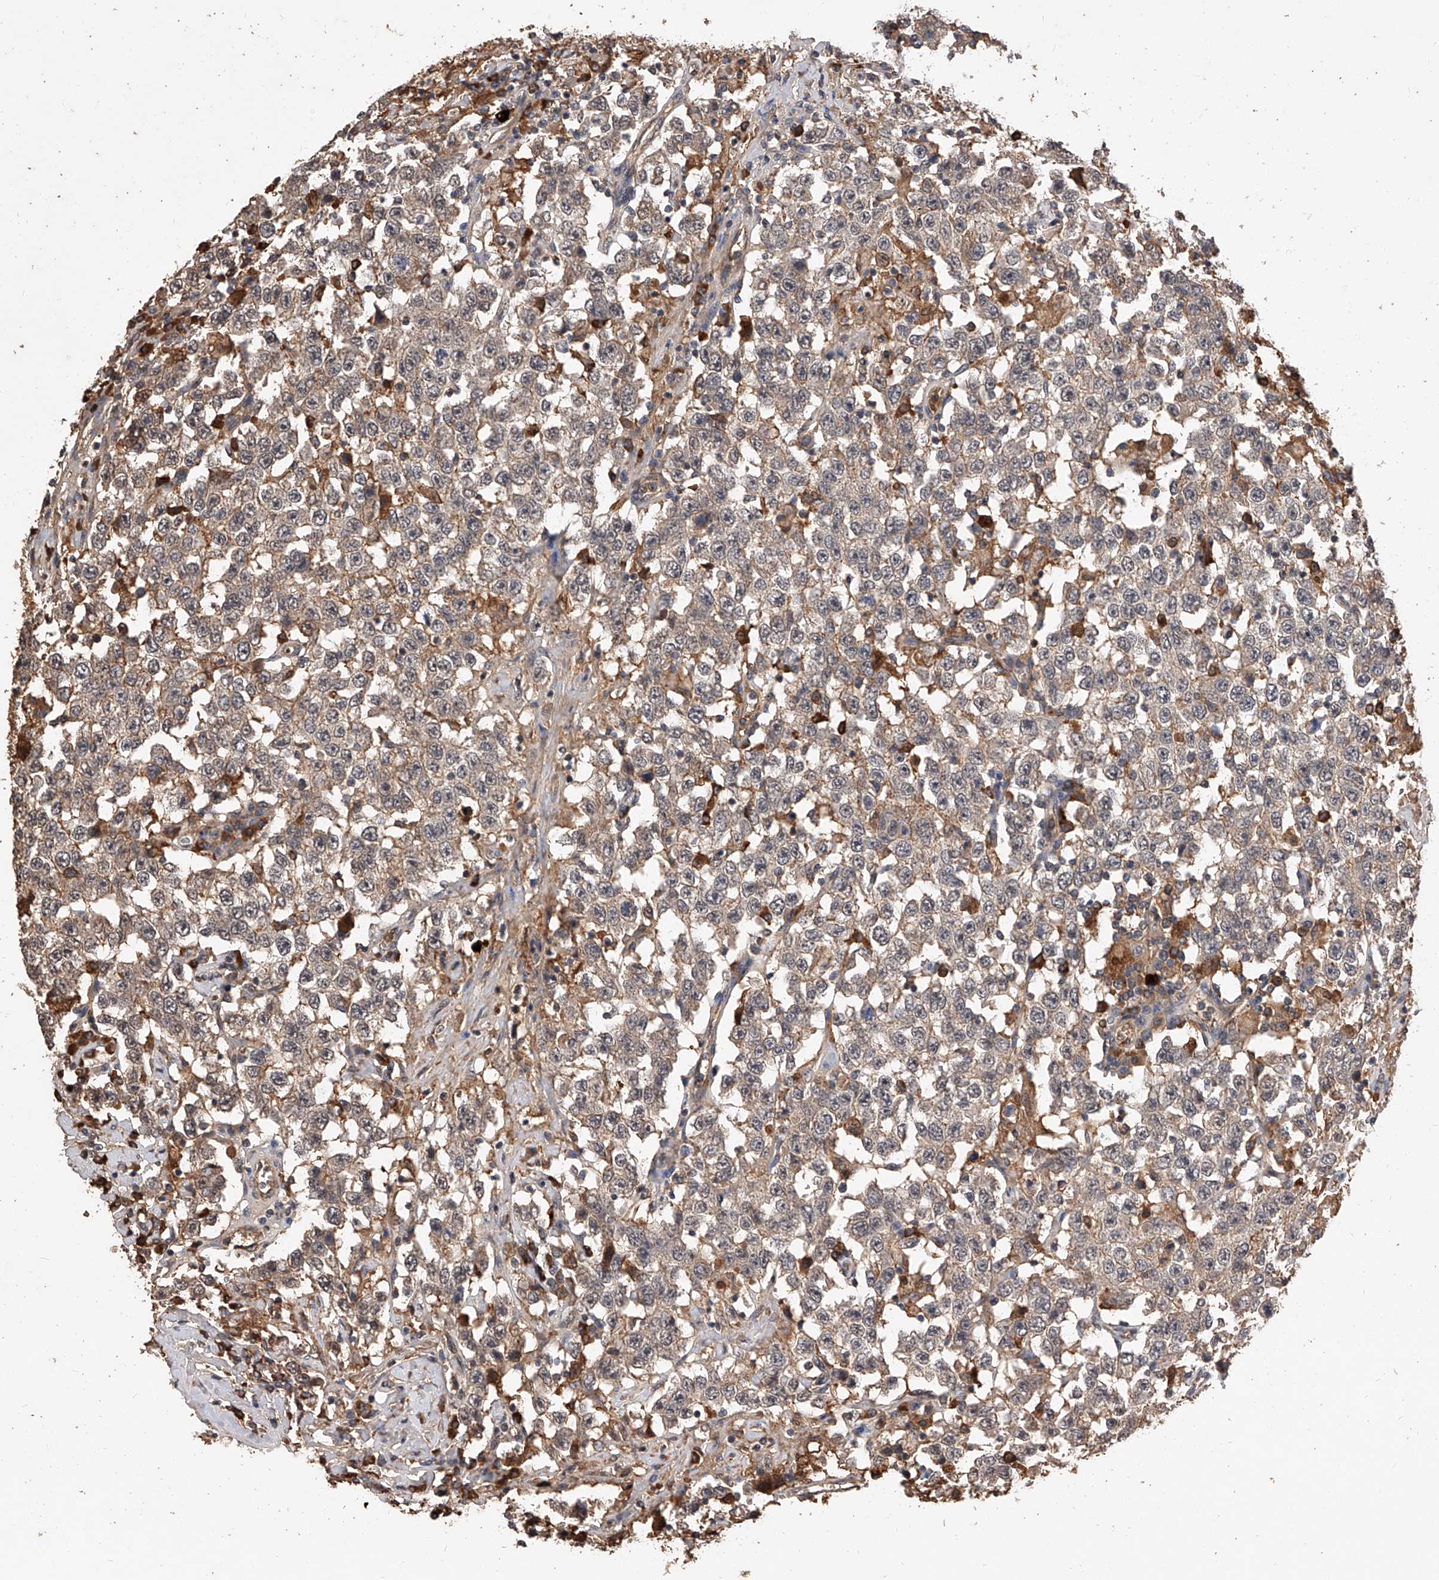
{"staining": {"intensity": "weak", "quantity": "25%-75%", "location": "cytoplasmic/membranous"}, "tissue": "testis cancer", "cell_type": "Tumor cells", "image_type": "cancer", "snomed": [{"axis": "morphology", "description": "Seminoma, NOS"}, {"axis": "topography", "description": "Testis"}], "caption": "Protein staining of testis cancer tissue shows weak cytoplasmic/membranous positivity in about 25%-75% of tumor cells.", "gene": "CFAP410", "patient": {"sex": "male", "age": 41}}